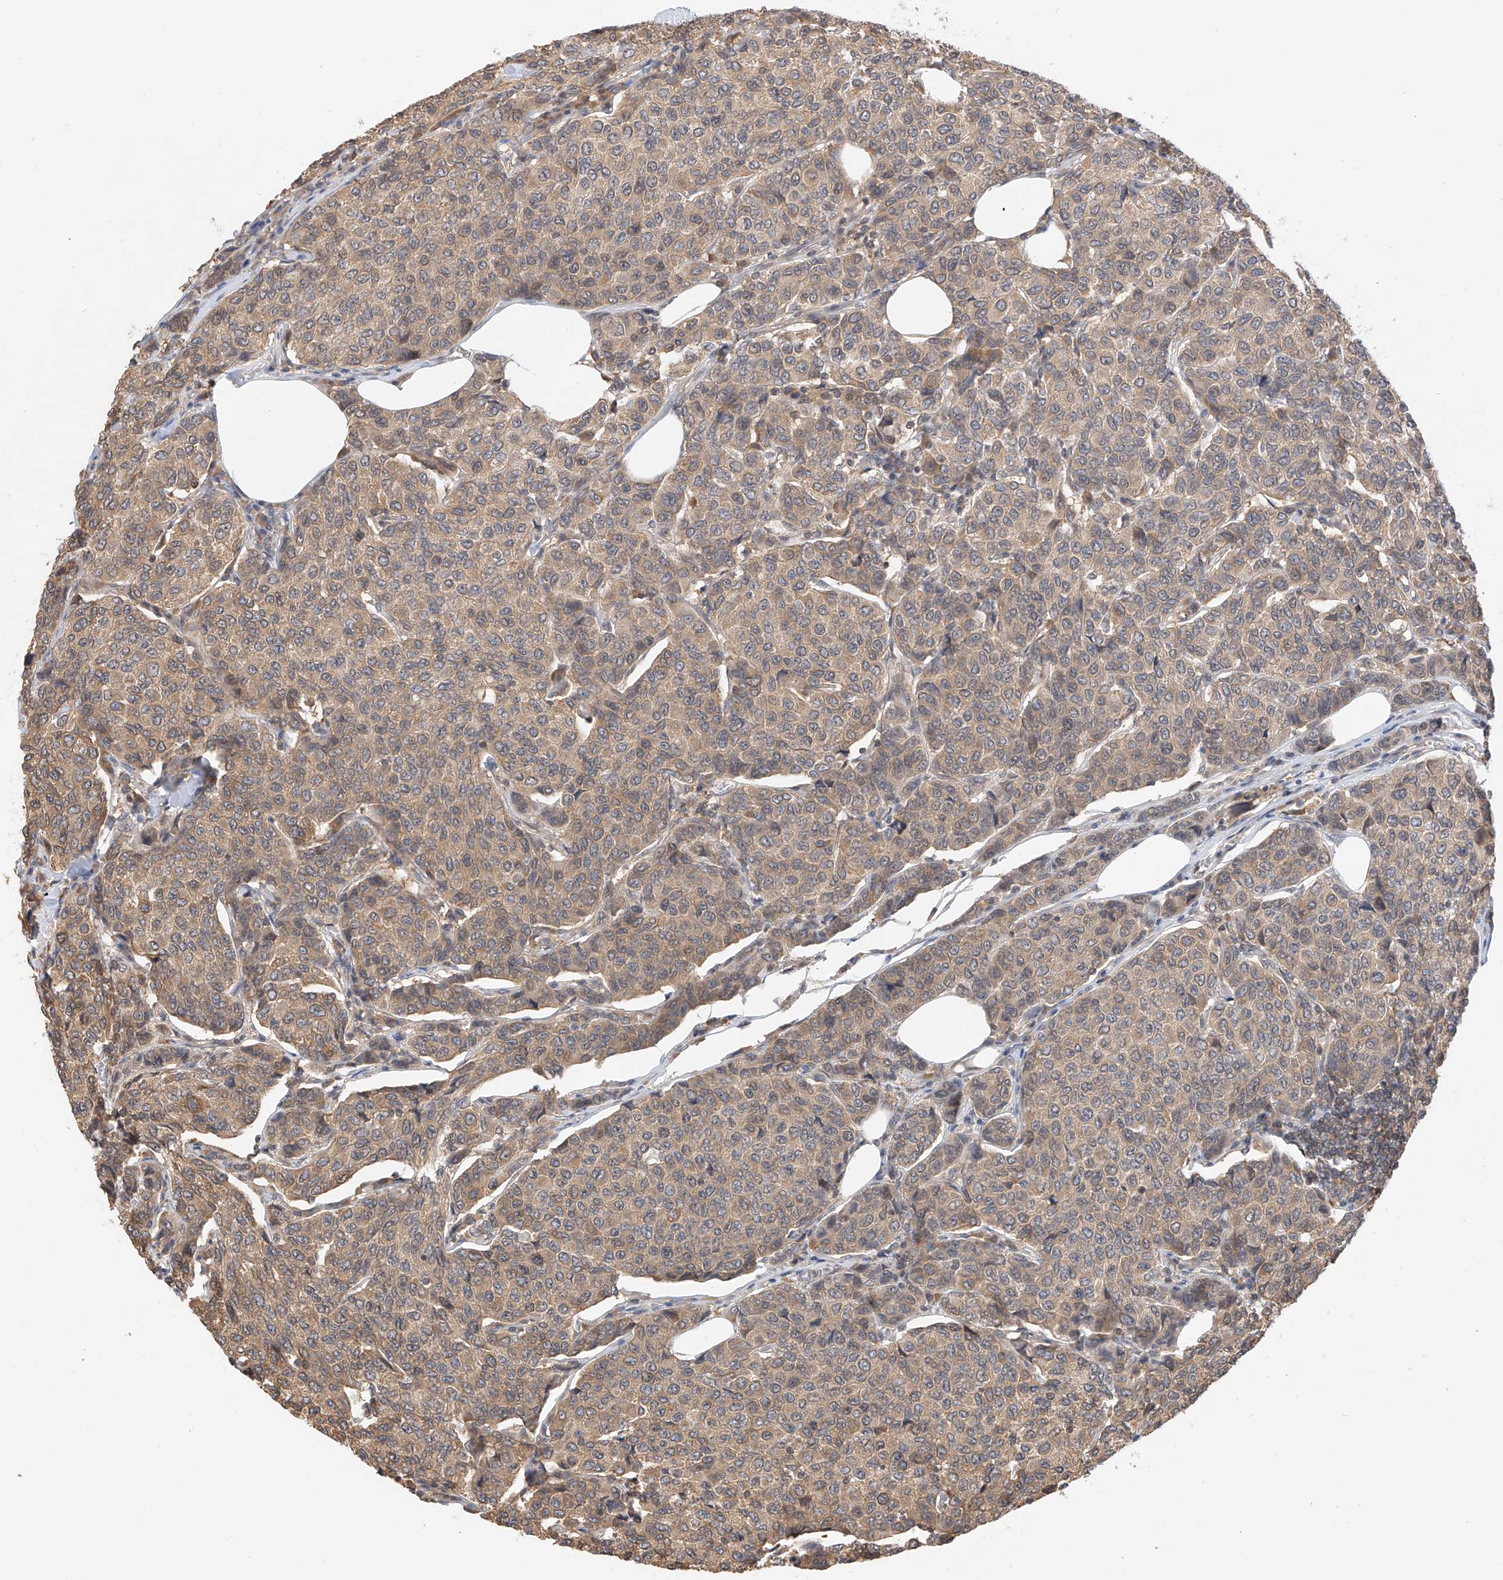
{"staining": {"intensity": "moderate", "quantity": ">75%", "location": "cytoplasmic/membranous"}, "tissue": "breast cancer", "cell_type": "Tumor cells", "image_type": "cancer", "snomed": [{"axis": "morphology", "description": "Duct carcinoma"}, {"axis": "topography", "description": "Breast"}], "caption": "The photomicrograph shows immunohistochemical staining of breast cancer. There is moderate cytoplasmic/membranous positivity is present in about >75% of tumor cells. (IHC, brightfield microscopy, high magnification).", "gene": "PPA2", "patient": {"sex": "female", "age": 55}}